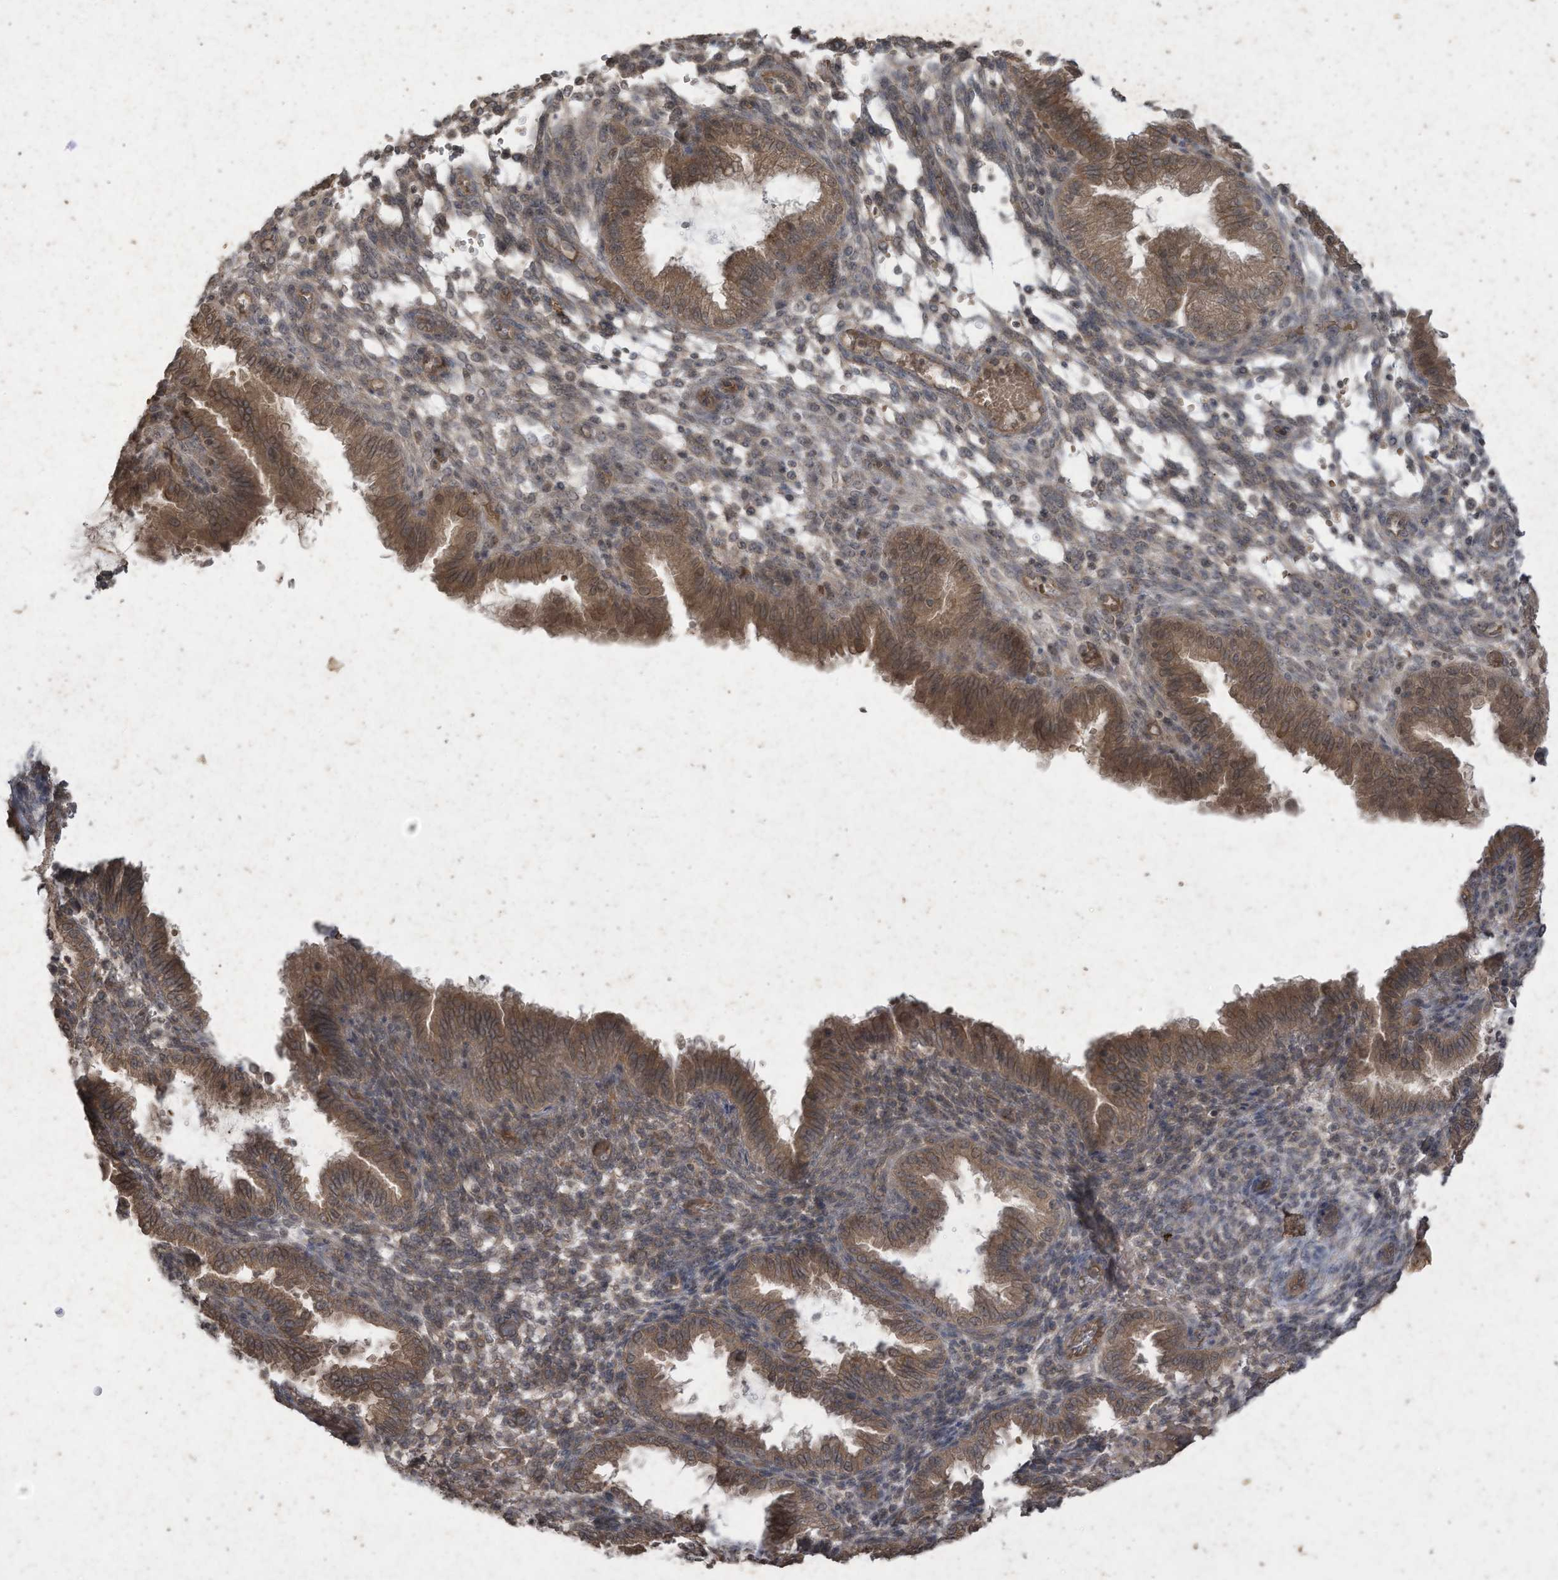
{"staining": {"intensity": "weak", "quantity": "25%-75%", "location": "cytoplasmic/membranous"}, "tissue": "endometrium", "cell_type": "Cells in endometrial stroma", "image_type": "normal", "snomed": [{"axis": "morphology", "description": "Normal tissue, NOS"}, {"axis": "topography", "description": "Endometrium"}], "caption": "A micrograph showing weak cytoplasmic/membranous staining in approximately 25%-75% of cells in endometrial stroma in unremarkable endometrium, as visualized by brown immunohistochemical staining.", "gene": "MATN2", "patient": {"sex": "female", "age": 33}}